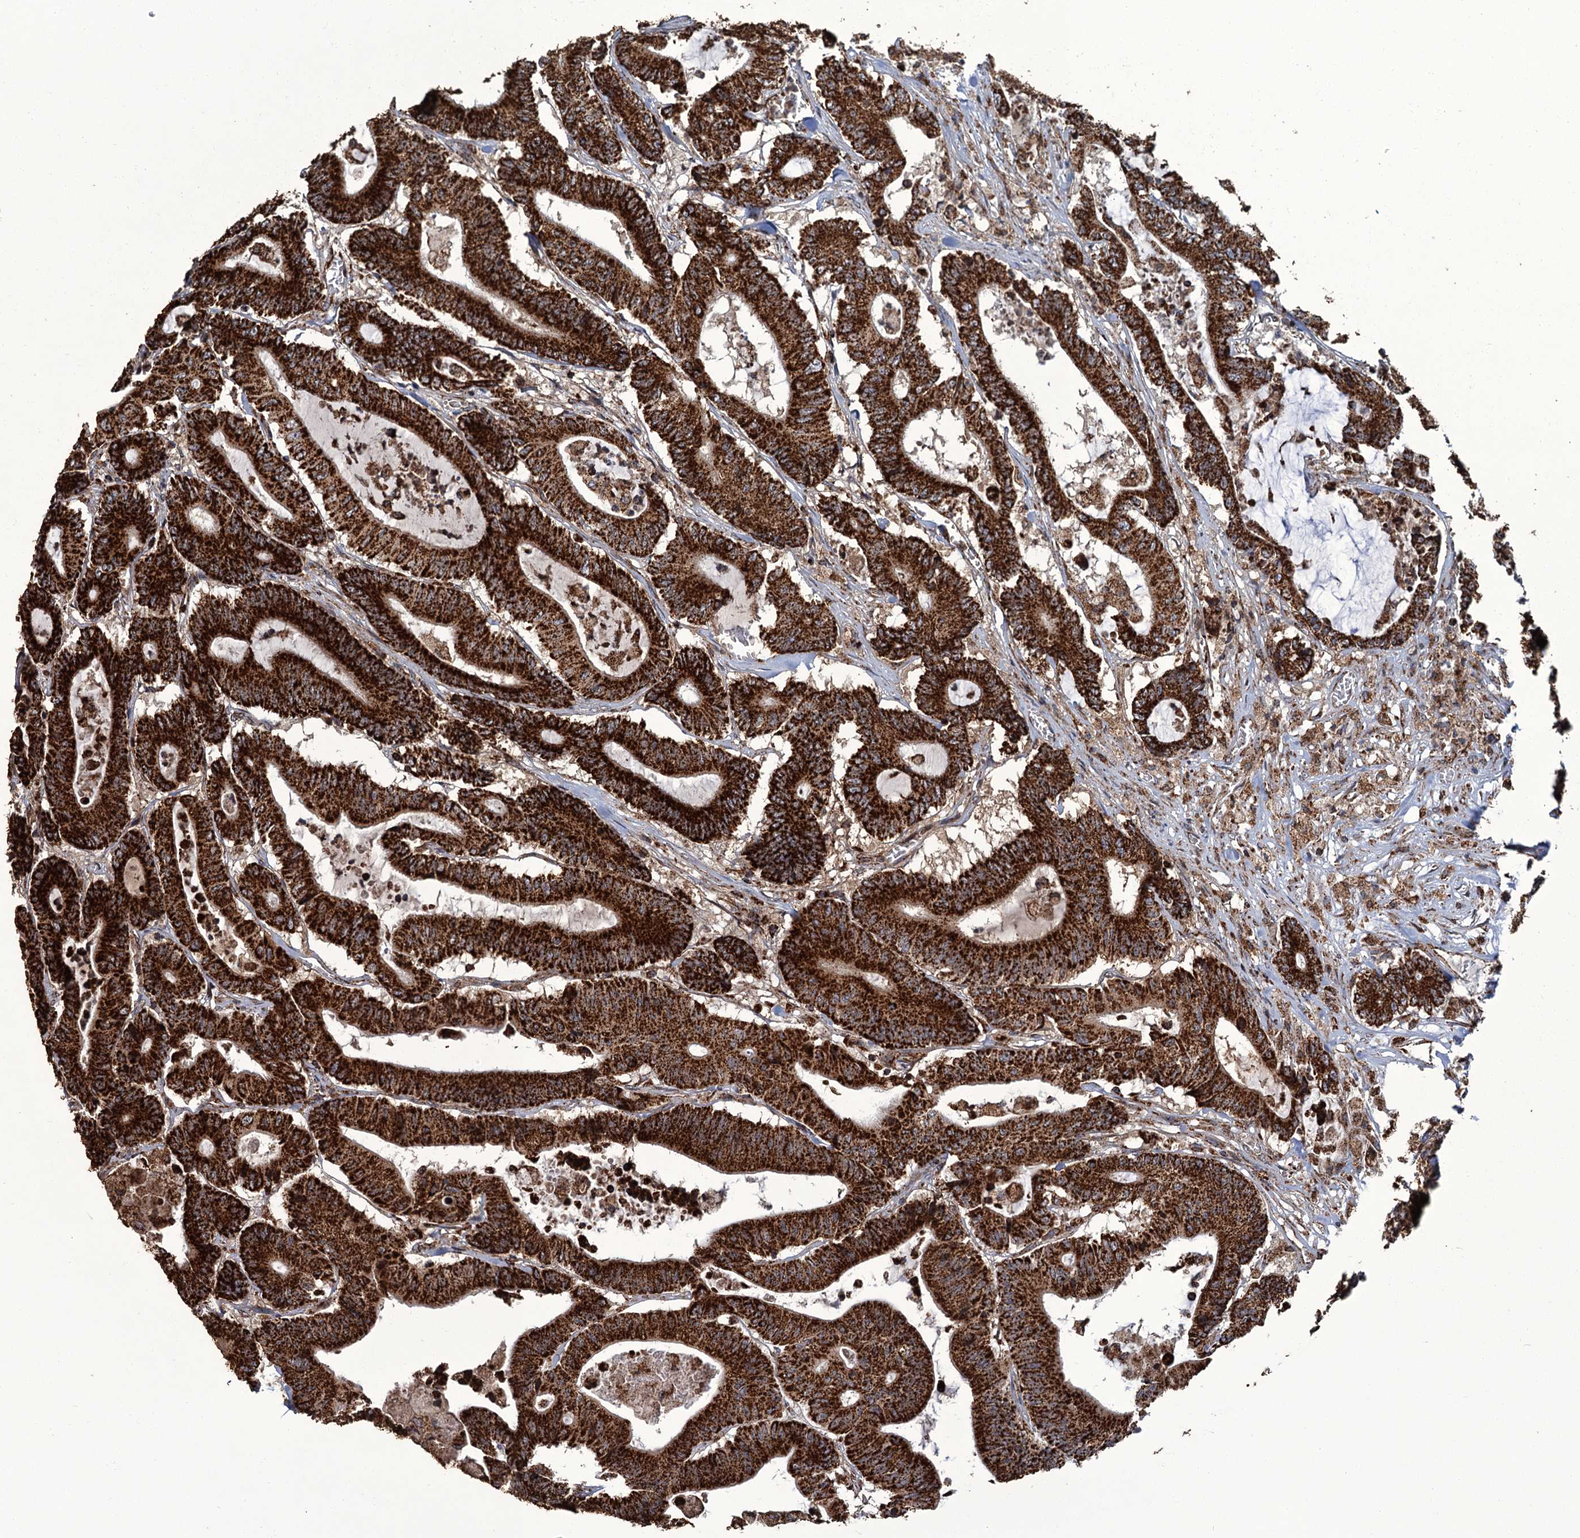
{"staining": {"intensity": "strong", "quantity": ">75%", "location": "cytoplasmic/membranous"}, "tissue": "colorectal cancer", "cell_type": "Tumor cells", "image_type": "cancer", "snomed": [{"axis": "morphology", "description": "Adenocarcinoma, NOS"}, {"axis": "topography", "description": "Colon"}], "caption": "An immunohistochemistry image of neoplastic tissue is shown. Protein staining in brown labels strong cytoplasmic/membranous positivity in colorectal cancer (adenocarcinoma) within tumor cells.", "gene": "APH1A", "patient": {"sex": "female", "age": 84}}